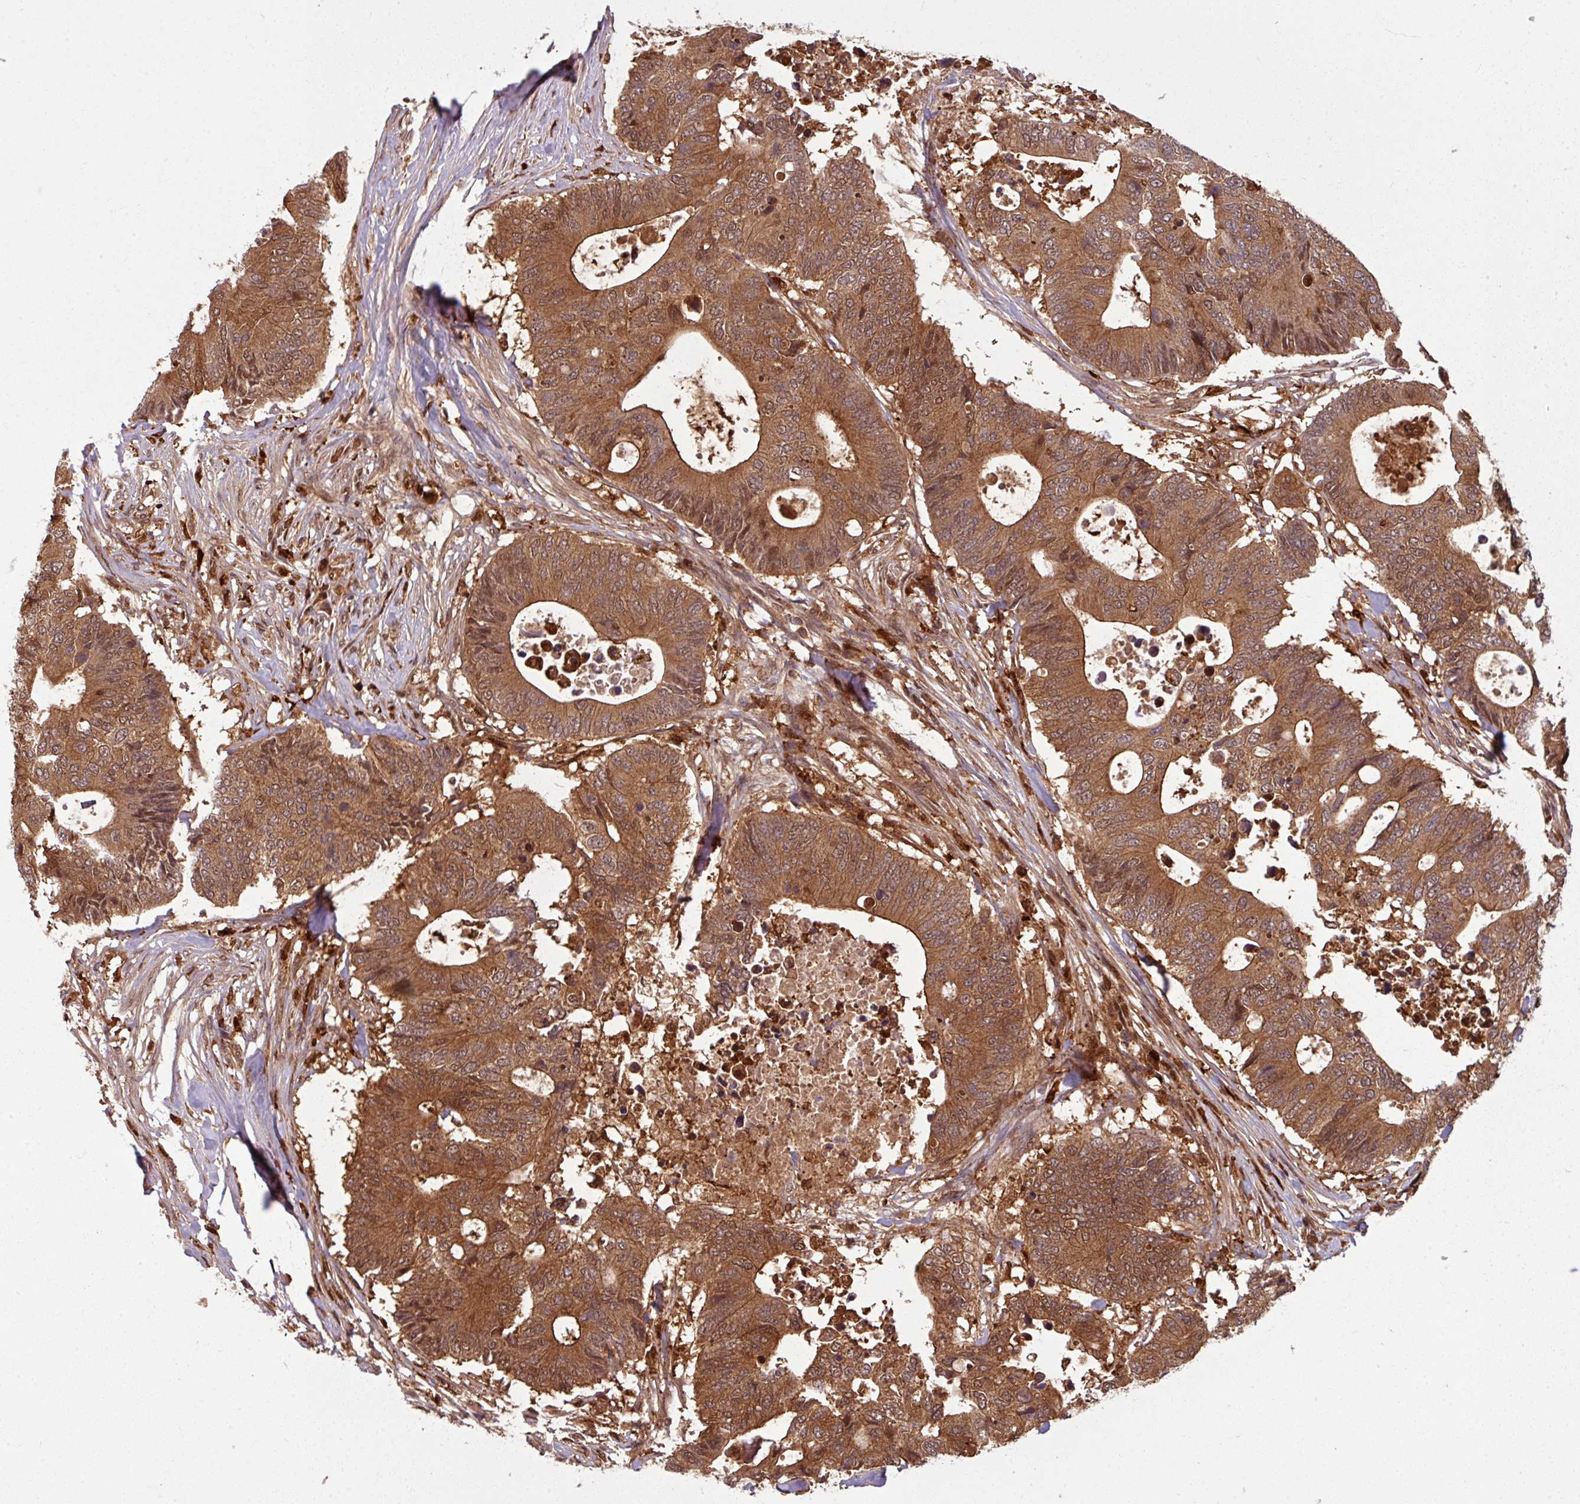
{"staining": {"intensity": "moderate", "quantity": ">75%", "location": "cytoplasmic/membranous,nuclear"}, "tissue": "colorectal cancer", "cell_type": "Tumor cells", "image_type": "cancer", "snomed": [{"axis": "morphology", "description": "Adenocarcinoma, NOS"}, {"axis": "topography", "description": "Colon"}], "caption": "A high-resolution micrograph shows immunohistochemistry (IHC) staining of colorectal cancer (adenocarcinoma), which shows moderate cytoplasmic/membranous and nuclear expression in approximately >75% of tumor cells.", "gene": "KCTD11", "patient": {"sex": "male", "age": 71}}